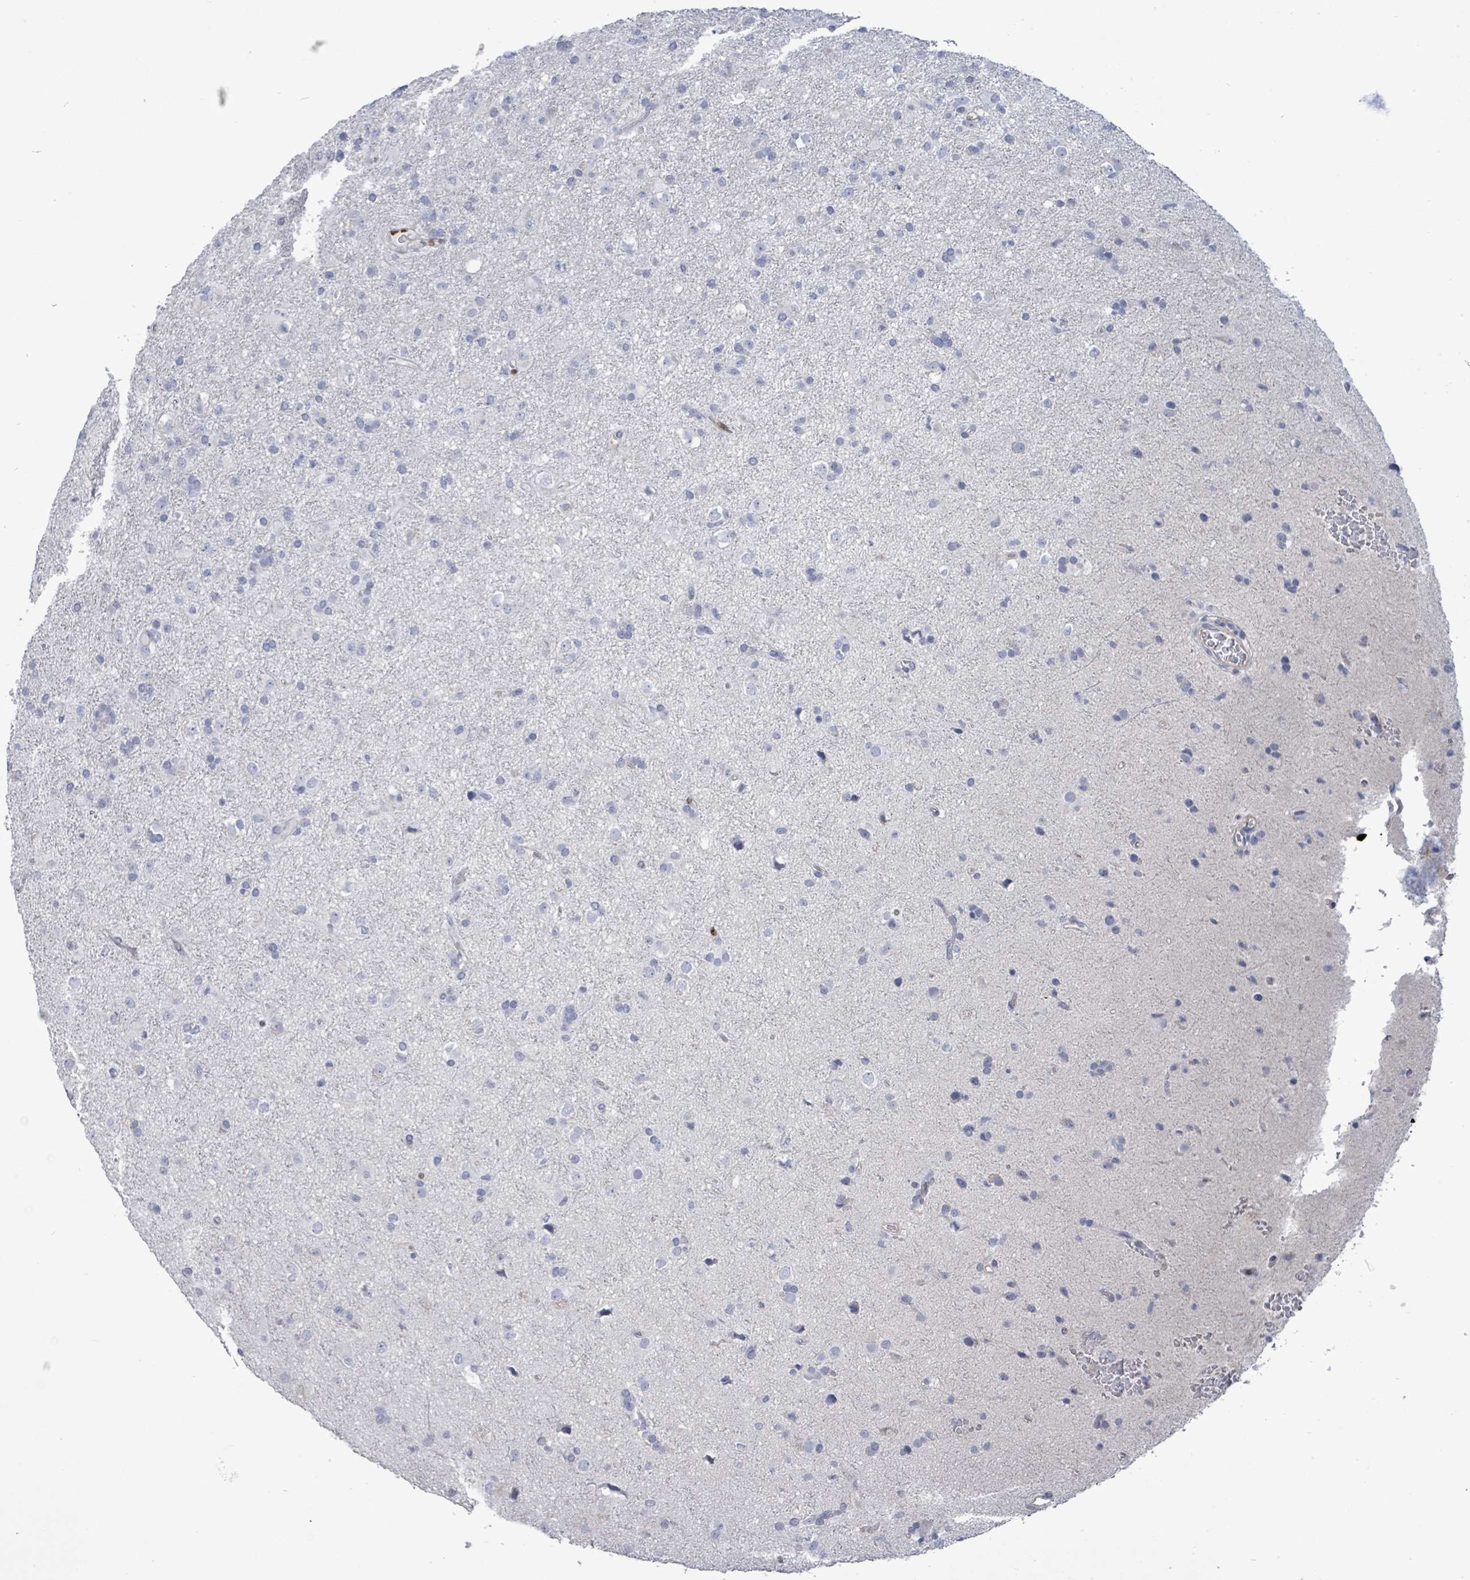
{"staining": {"intensity": "negative", "quantity": "none", "location": "none"}, "tissue": "glioma", "cell_type": "Tumor cells", "image_type": "cancer", "snomed": [{"axis": "morphology", "description": "Glioma, malignant, Low grade"}, {"axis": "topography", "description": "Brain"}], "caption": "Human glioma stained for a protein using immunohistochemistry (IHC) displays no staining in tumor cells.", "gene": "CT45A5", "patient": {"sex": "male", "age": 65}}